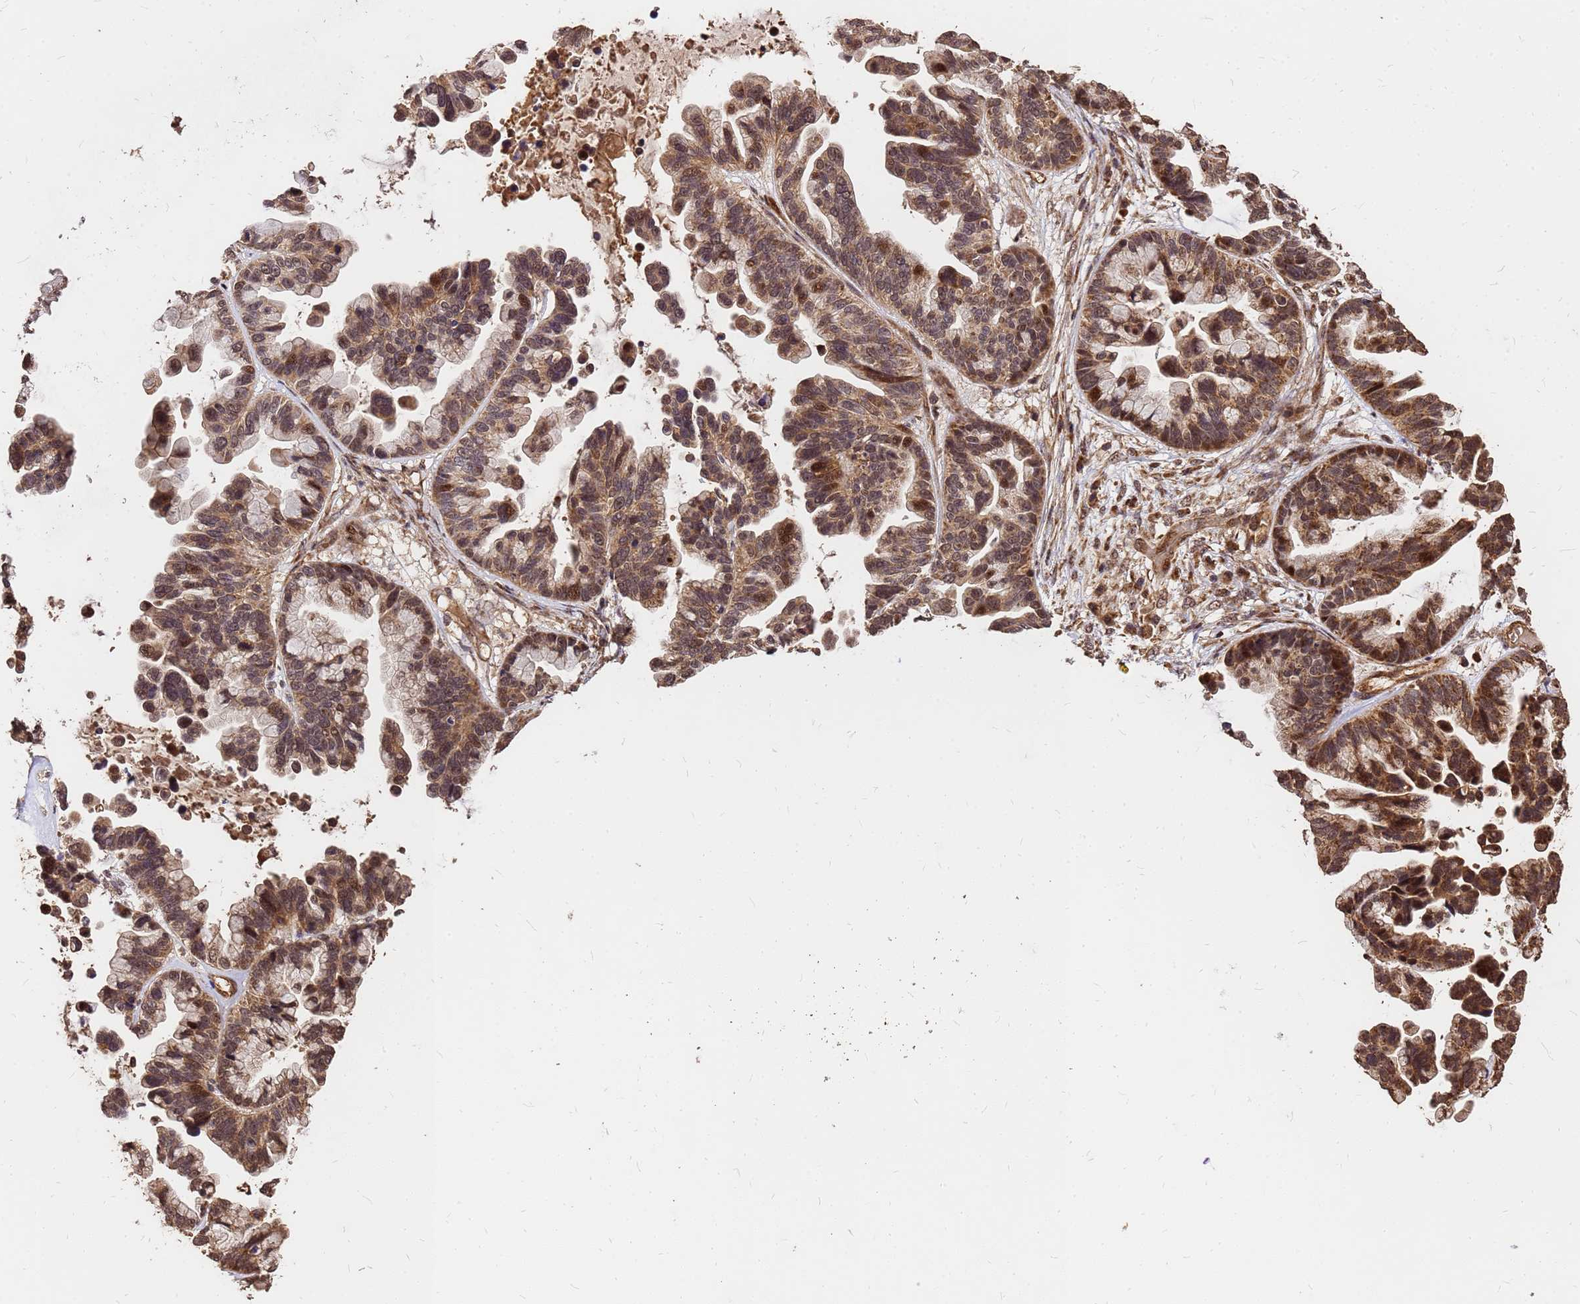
{"staining": {"intensity": "moderate", "quantity": ">75%", "location": "cytoplasmic/membranous,nuclear"}, "tissue": "ovarian cancer", "cell_type": "Tumor cells", "image_type": "cancer", "snomed": [{"axis": "morphology", "description": "Cystadenocarcinoma, serous, NOS"}, {"axis": "topography", "description": "Ovary"}], "caption": "A histopathology image showing moderate cytoplasmic/membranous and nuclear expression in about >75% of tumor cells in ovarian serous cystadenocarcinoma, as visualized by brown immunohistochemical staining.", "gene": "GPATCH8", "patient": {"sex": "female", "age": 56}}